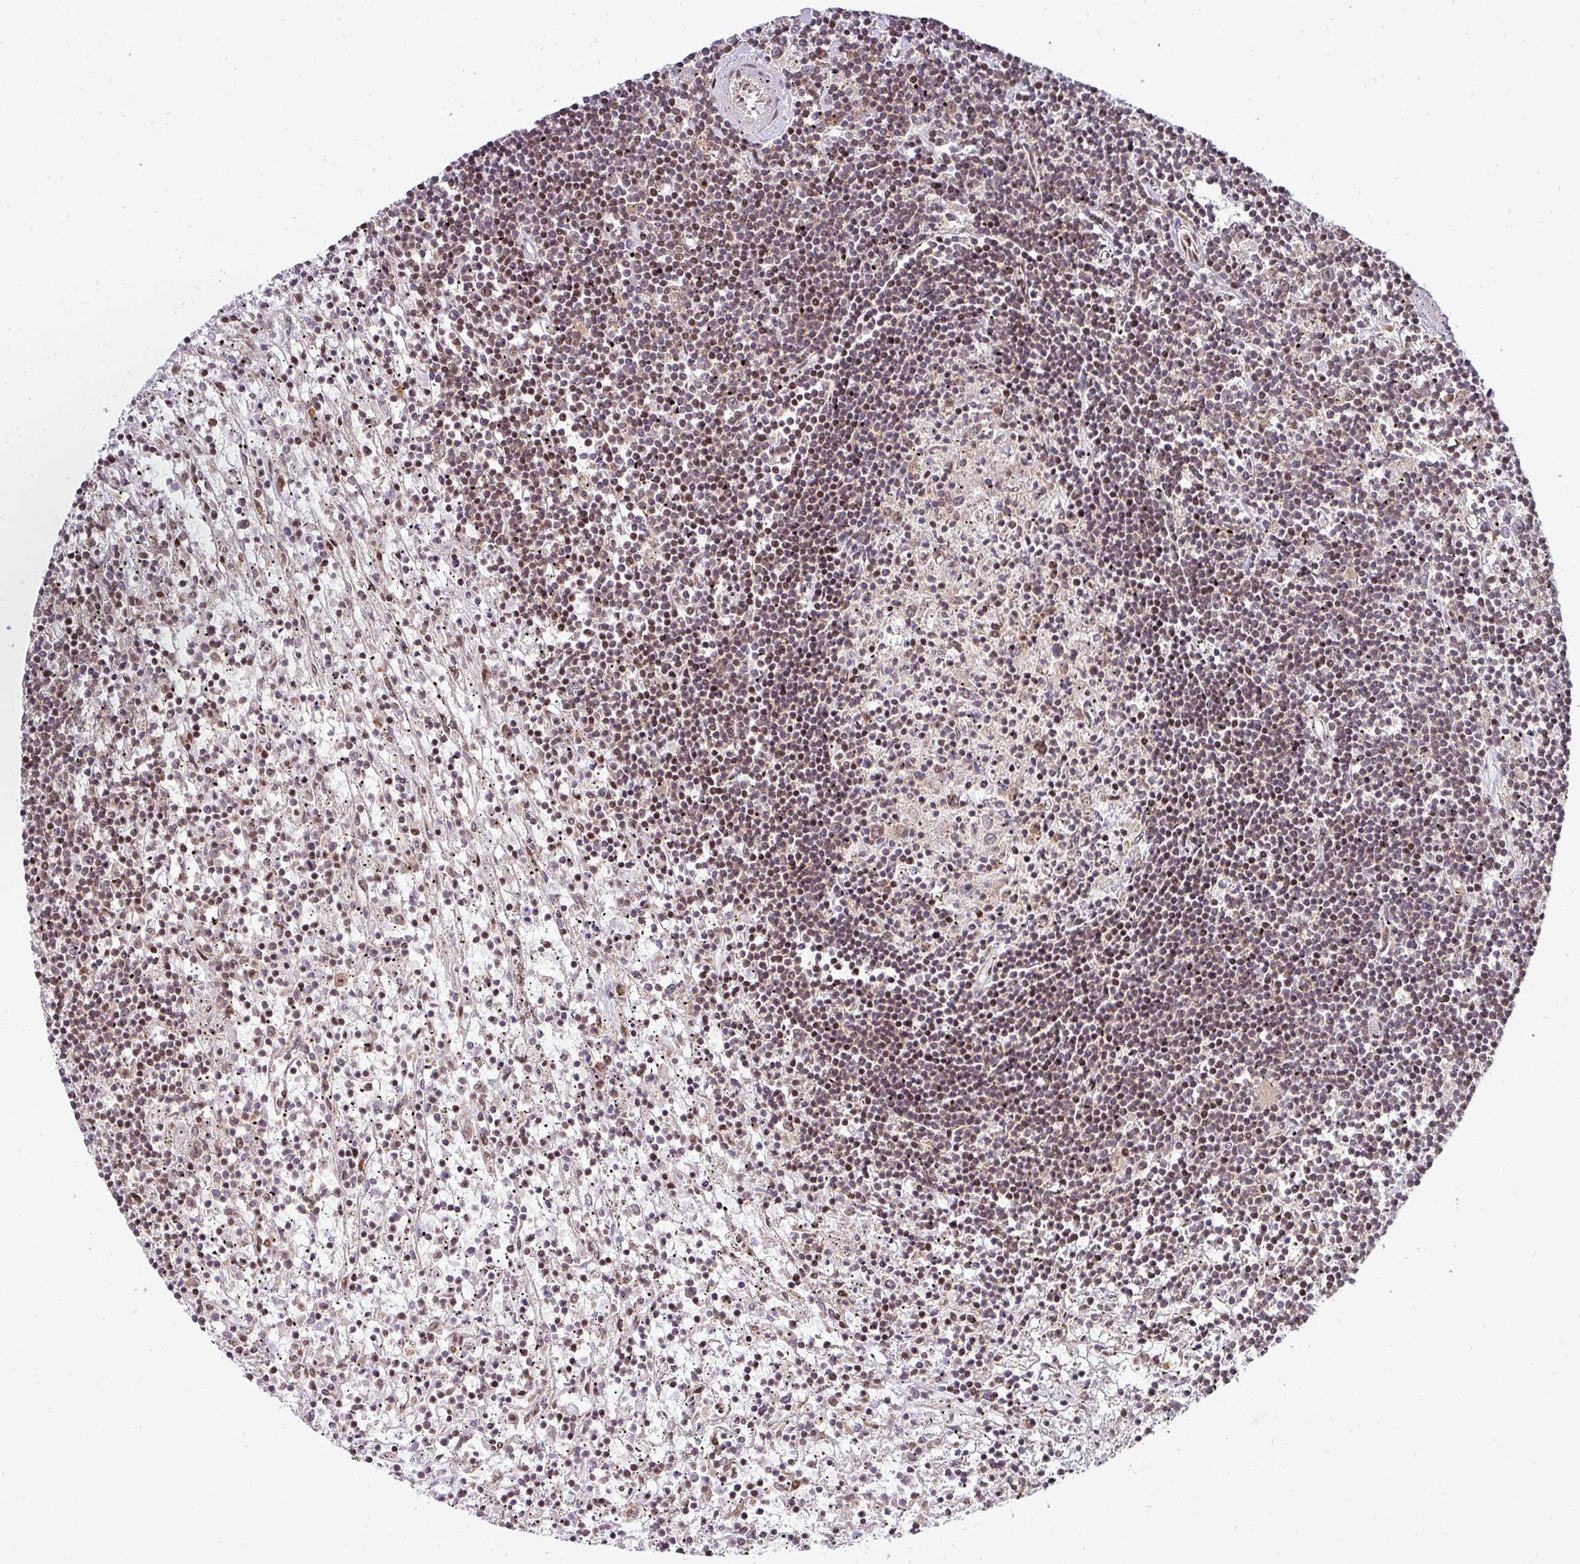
{"staining": {"intensity": "moderate", "quantity": "25%-75%", "location": "nuclear"}, "tissue": "lymphoma", "cell_type": "Tumor cells", "image_type": "cancer", "snomed": [{"axis": "morphology", "description": "Malignant lymphoma, non-Hodgkin's type, Low grade"}, {"axis": "topography", "description": "Spleen"}], "caption": "The histopathology image demonstrates staining of low-grade malignant lymphoma, non-Hodgkin's type, revealing moderate nuclear protein expression (brown color) within tumor cells.", "gene": "PATZ1", "patient": {"sex": "male", "age": 76}}